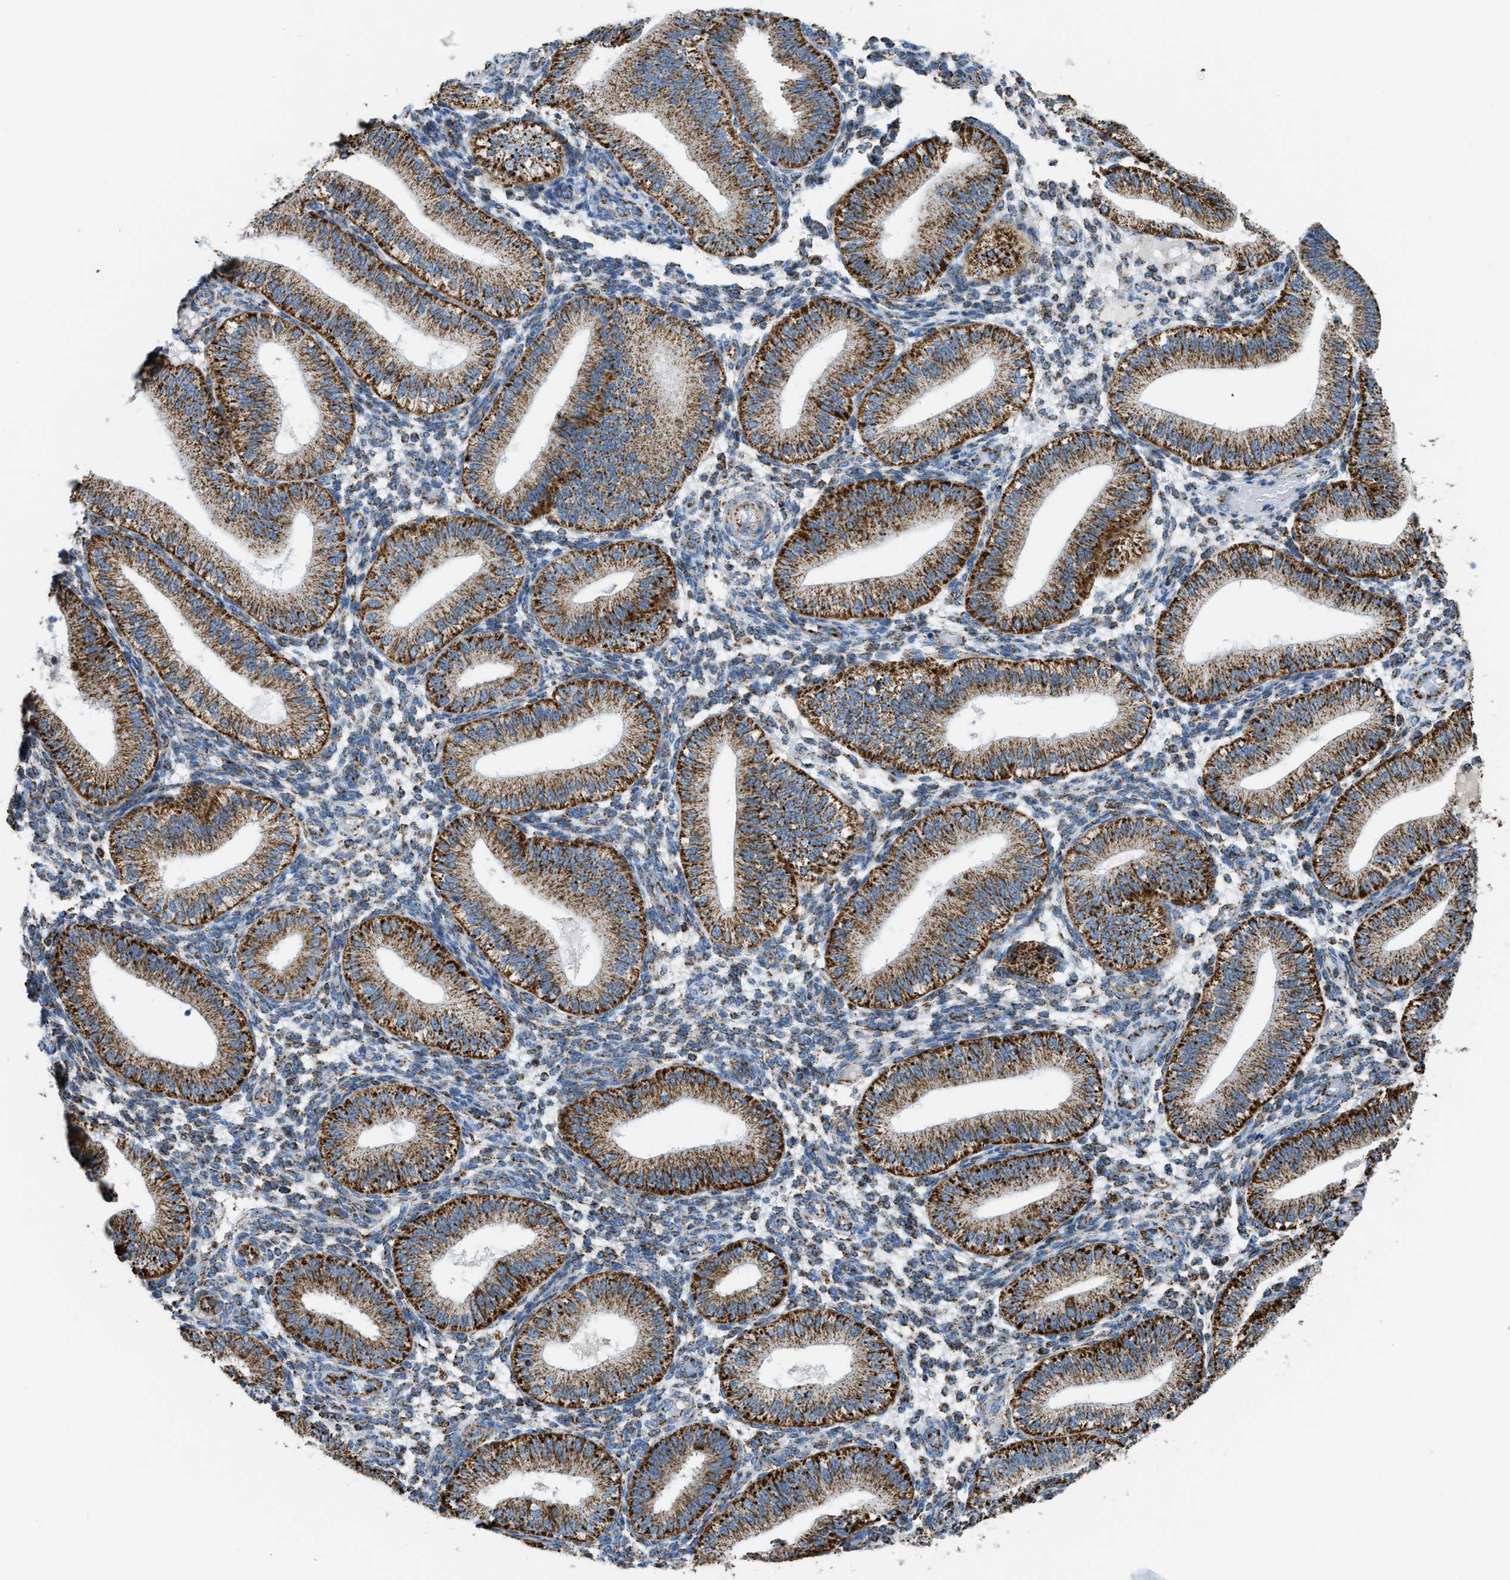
{"staining": {"intensity": "moderate", "quantity": ">75%", "location": "cytoplasmic/membranous"}, "tissue": "endometrium", "cell_type": "Cells in endometrial stroma", "image_type": "normal", "snomed": [{"axis": "morphology", "description": "Normal tissue, NOS"}, {"axis": "topography", "description": "Endometrium"}], "caption": "The immunohistochemical stain highlights moderate cytoplasmic/membranous expression in cells in endometrial stroma of unremarkable endometrium. (IHC, brightfield microscopy, high magnification).", "gene": "ETFB", "patient": {"sex": "female", "age": 39}}